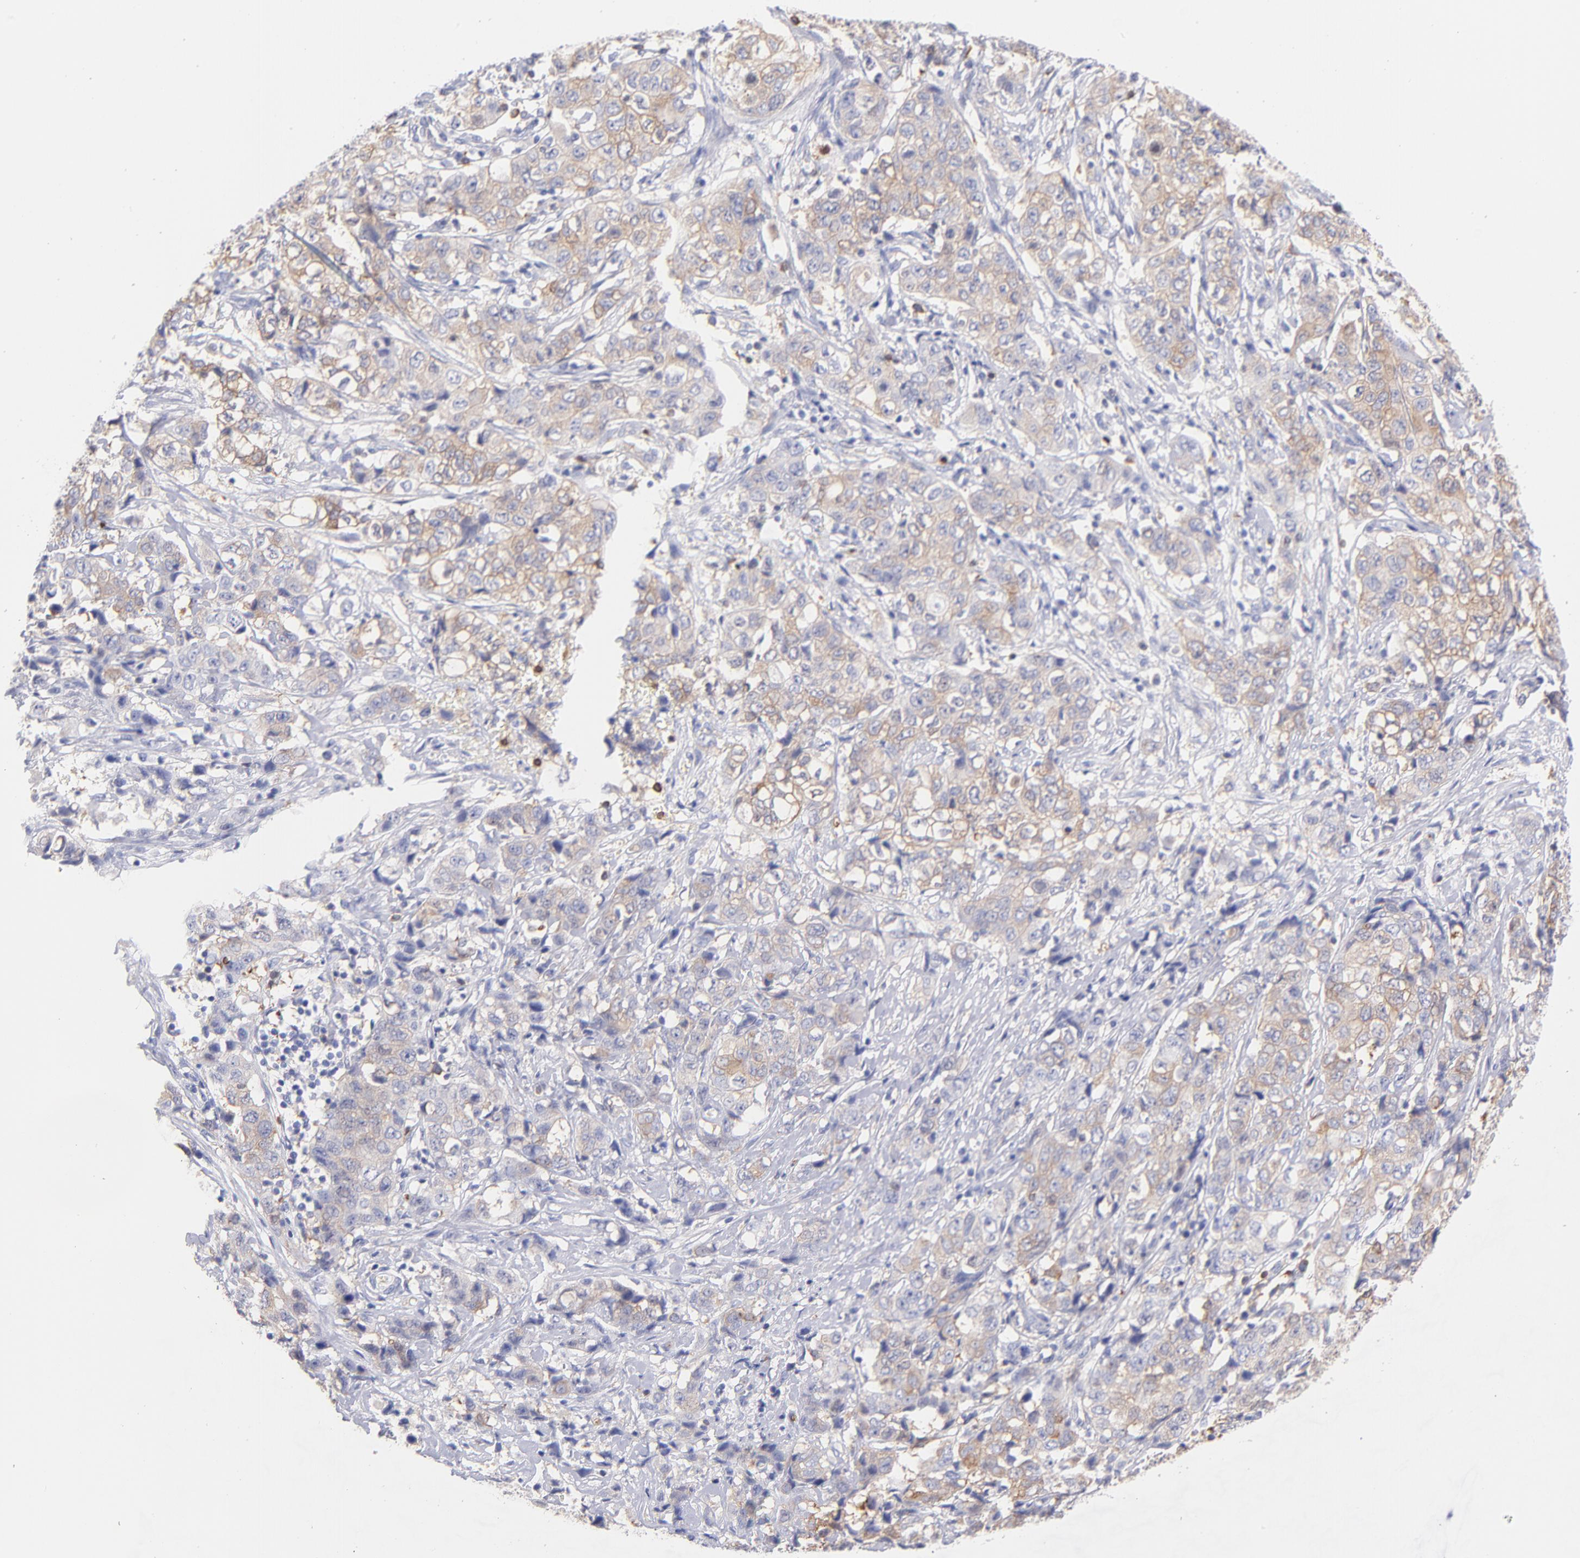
{"staining": {"intensity": "weak", "quantity": ">75%", "location": "cytoplasmic/membranous"}, "tissue": "stomach cancer", "cell_type": "Tumor cells", "image_type": "cancer", "snomed": [{"axis": "morphology", "description": "Adenocarcinoma, NOS"}, {"axis": "topography", "description": "Stomach"}], "caption": "Immunohistochemical staining of human stomach adenocarcinoma shows weak cytoplasmic/membranous protein positivity in about >75% of tumor cells. (DAB (3,3'-diaminobenzidine) = brown stain, brightfield microscopy at high magnification).", "gene": "PRKCA", "patient": {"sex": "male", "age": 48}}